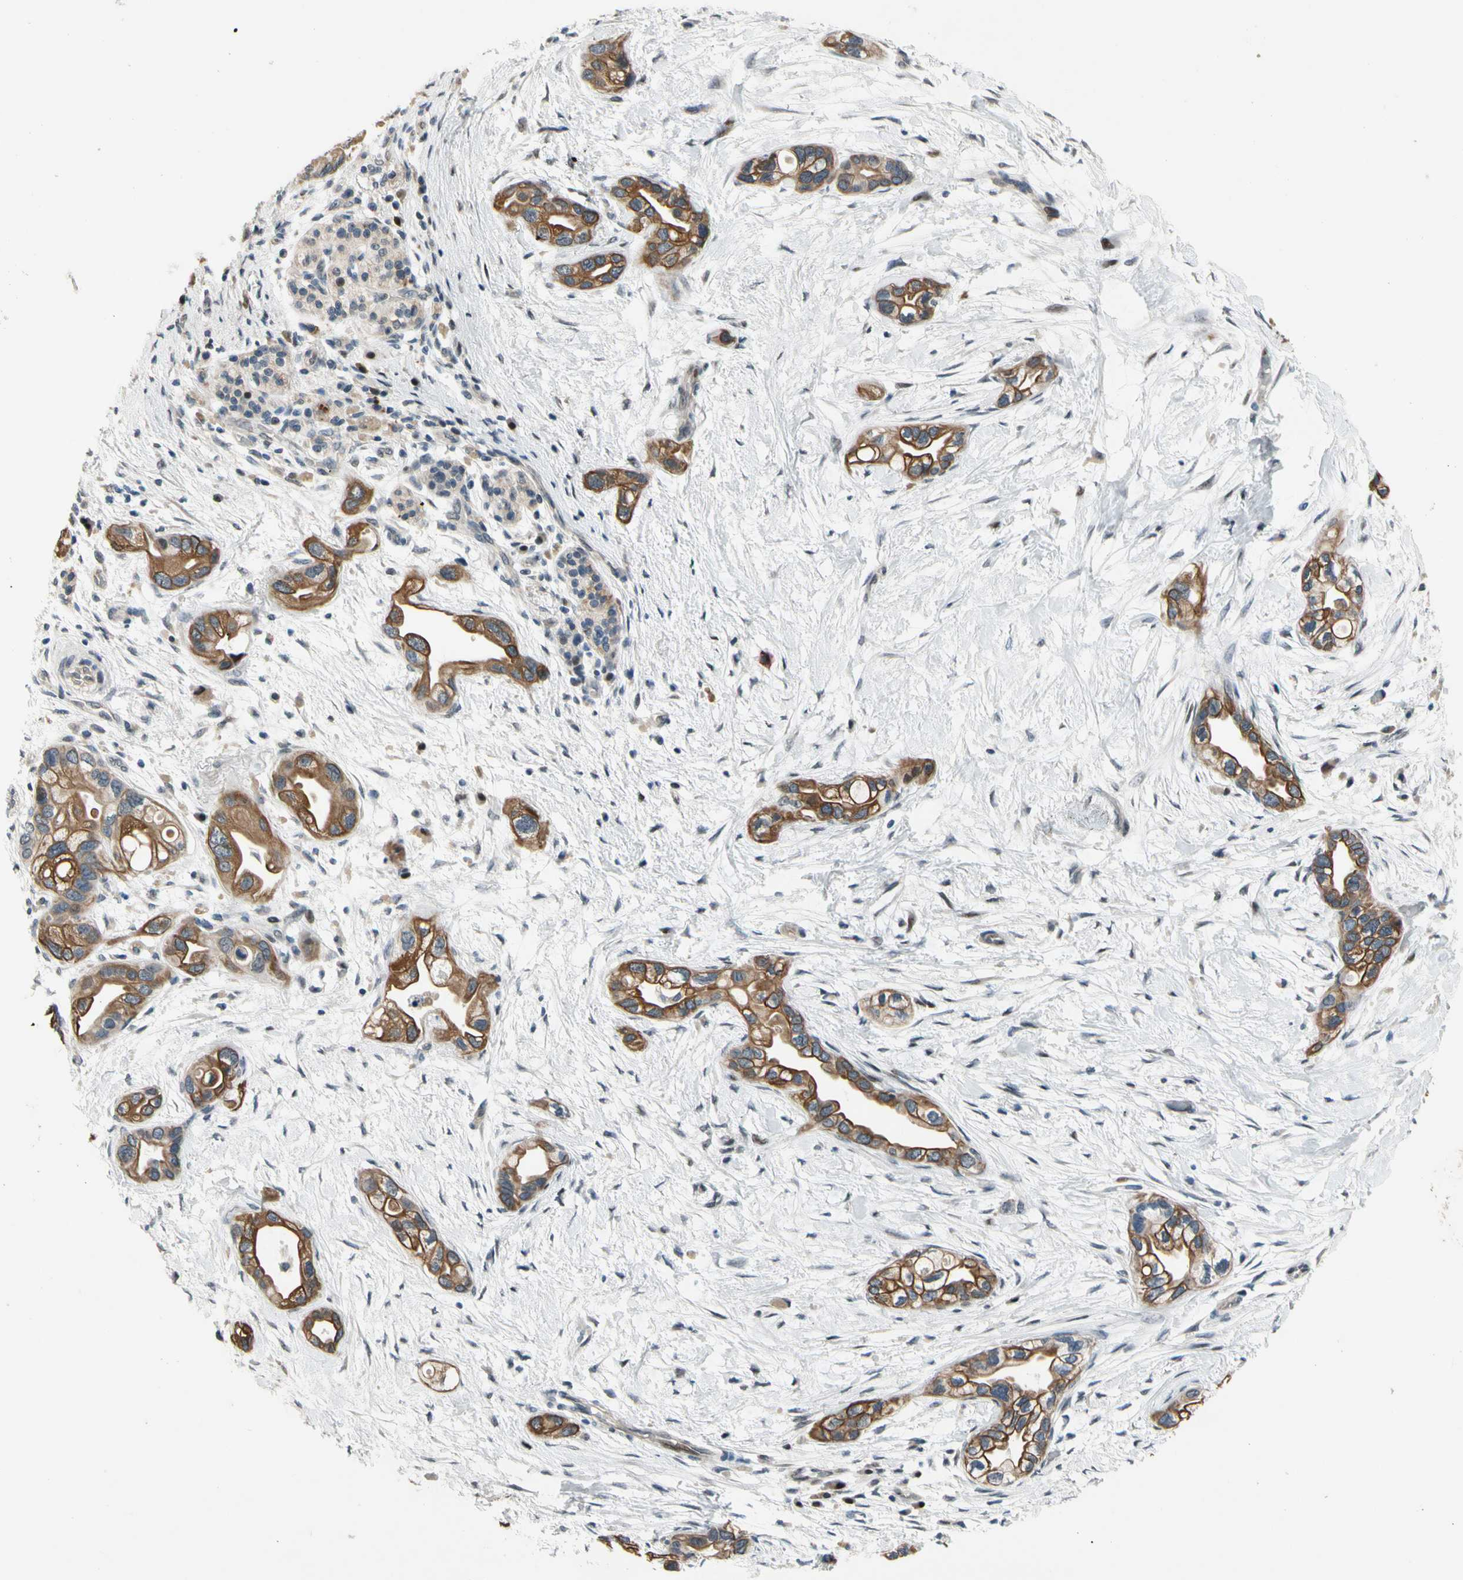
{"staining": {"intensity": "moderate", "quantity": ">75%", "location": "cytoplasmic/membranous"}, "tissue": "pancreatic cancer", "cell_type": "Tumor cells", "image_type": "cancer", "snomed": [{"axis": "morphology", "description": "Adenocarcinoma, NOS"}, {"axis": "topography", "description": "Pancreas"}], "caption": "Pancreatic adenocarcinoma stained with IHC exhibits moderate cytoplasmic/membranous expression in about >75% of tumor cells.", "gene": "ZNF184", "patient": {"sex": "female", "age": 77}}